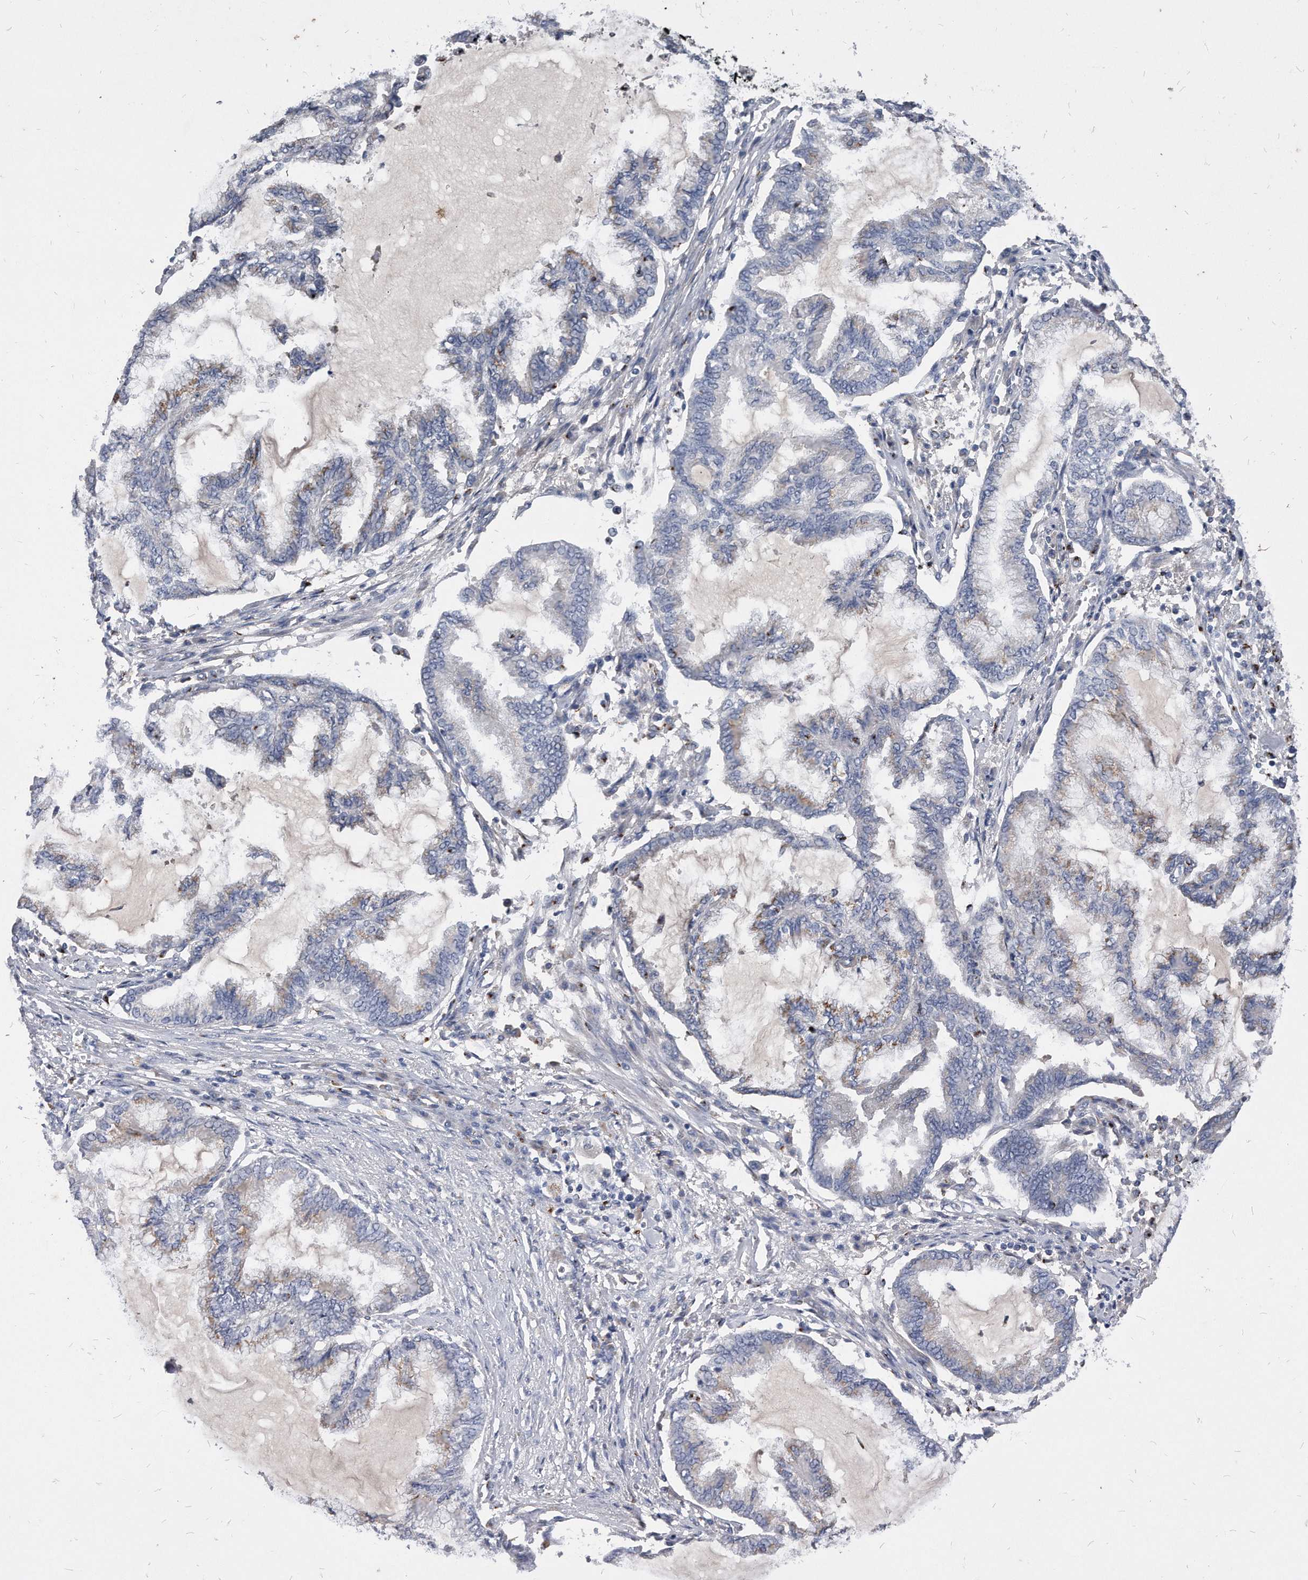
{"staining": {"intensity": "weak", "quantity": "<25%", "location": "cytoplasmic/membranous"}, "tissue": "endometrial cancer", "cell_type": "Tumor cells", "image_type": "cancer", "snomed": [{"axis": "morphology", "description": "Adenocarcinoma, NOS"}, {"axis": "topography", "description": "Endometrium"}], "caption": "Endometrial adenocarcinoma stained for a protein using immunohistochemistry exhibits no staining tumor cells.", "gene": "MGAT4A", "patient": {"sex": "female", "age": 86}}